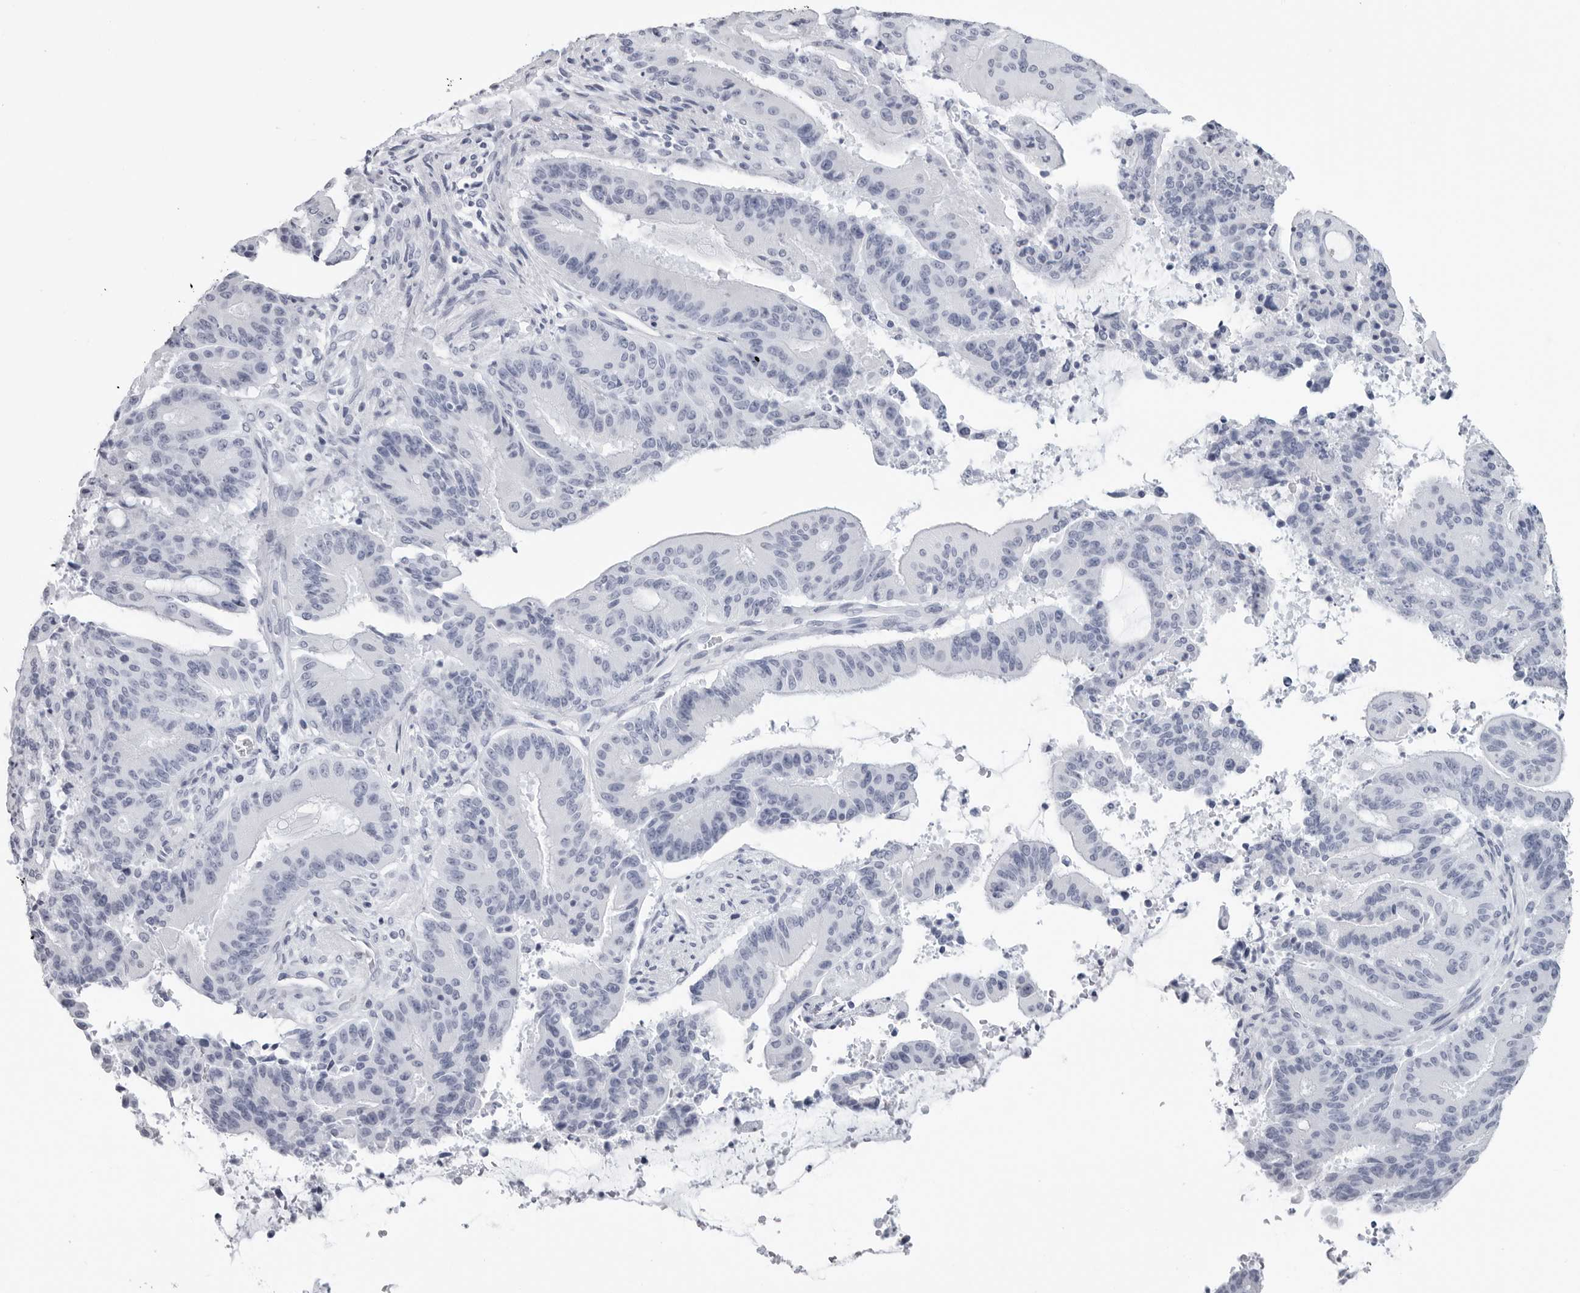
{"staining": {"intensity": "negative", "quantity": "none", "location": "none"}, "tissue": "liver cancer", "cell_type": "Tumor cells", "image_type": "cancer", "snomed": [{"axis": "morphology", "description": "Normal tissue, NOS"}, {"axis": "morphology", "description": "Cholangiocarcinoma"}, {"axis": "topography", "description": "Liver"}, {"axis": "topography", "description": "Peripheral nerve tissue"}], "caption": "Immunohistochemistry photomicrograph of human liver cancer (cholangiocarcinoma) stained for a protein (brown), which exhibits no positivity in tumor cells.", "gene": "CSH1", "patient": {"sex": "female", "age": 73}}